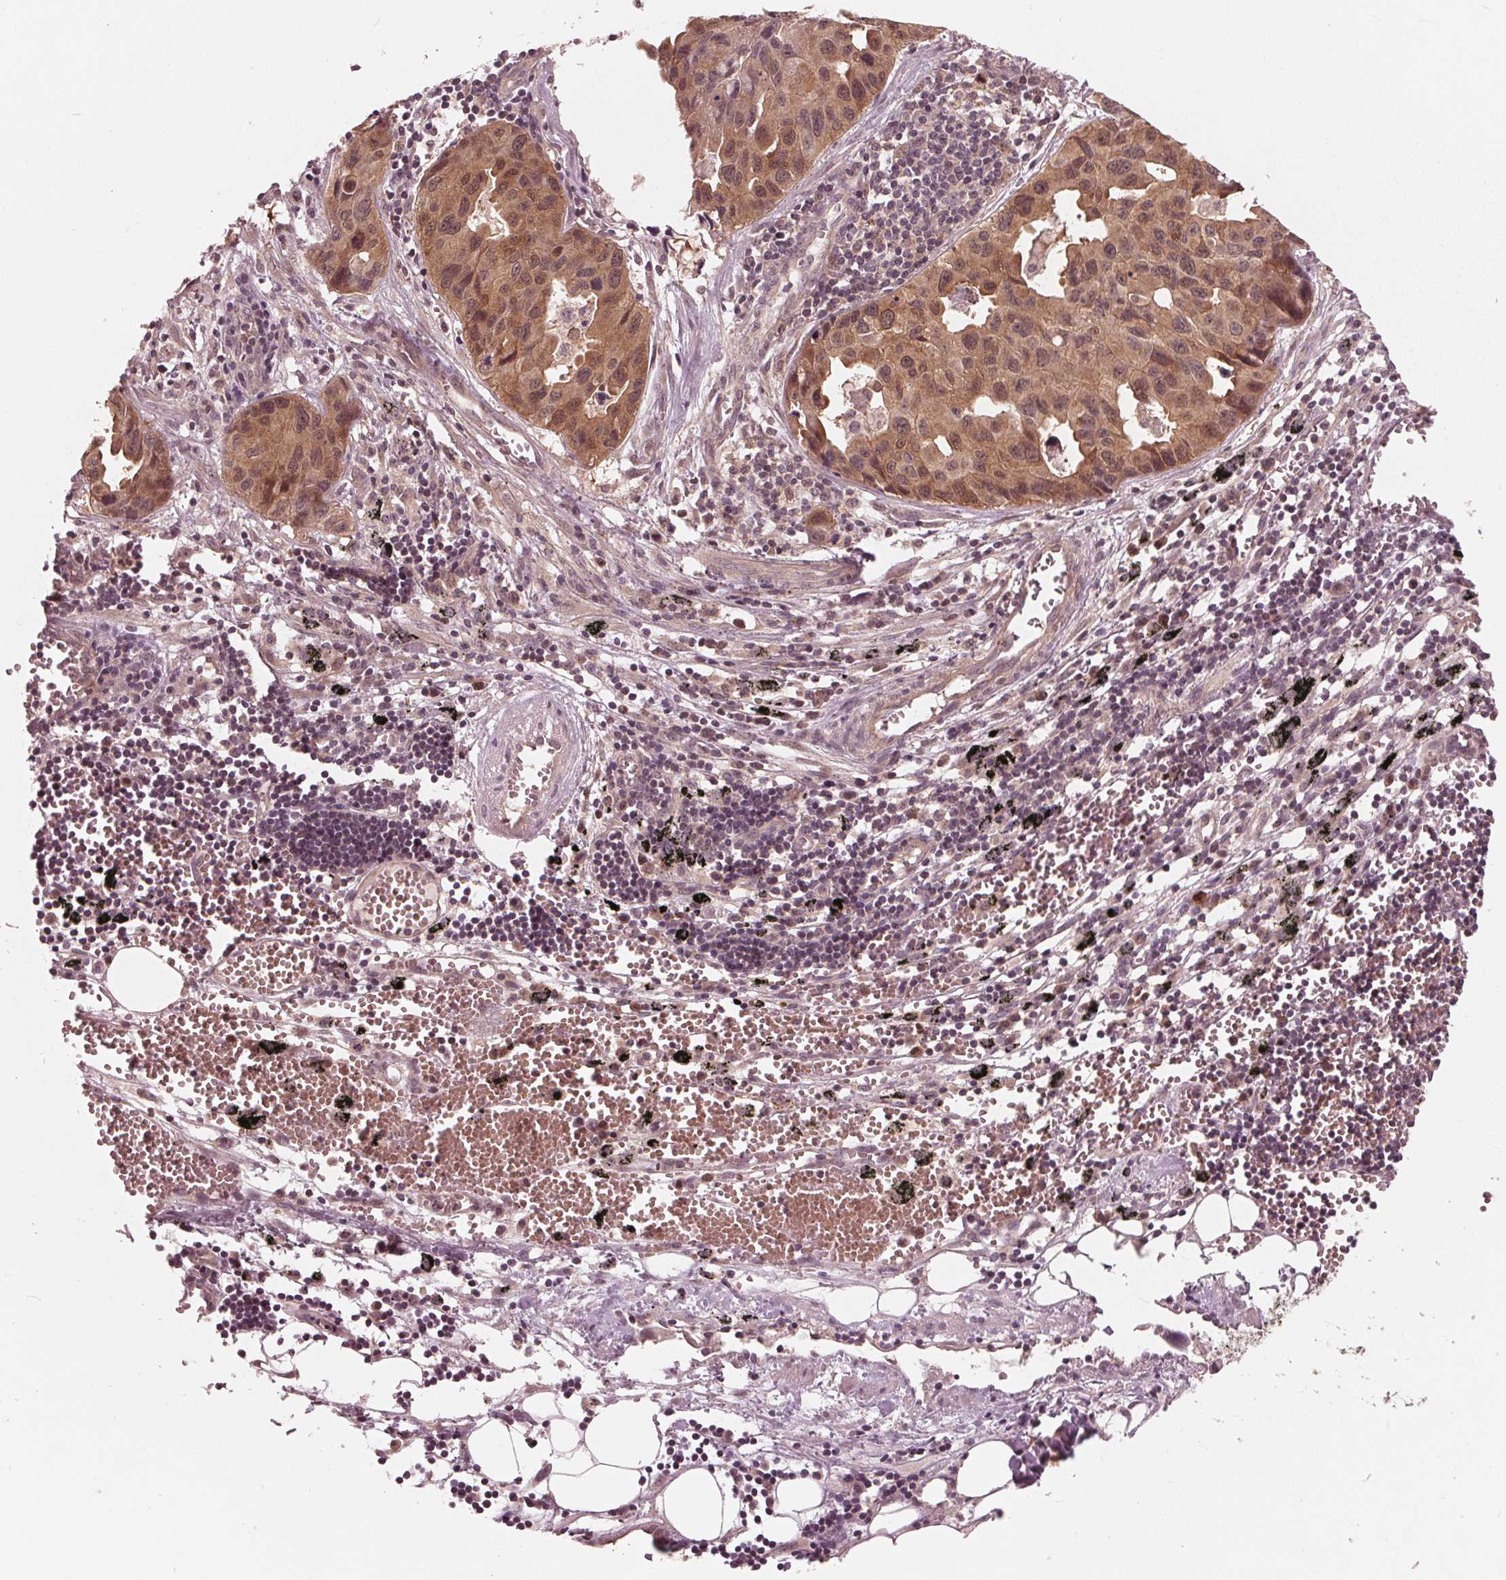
{"staining": {"intensity": "moderate", "quantity": ">75%", "location": "cytoplasmic/membranous"}, "tissue": "lung cancer", "cell_type": "Tumor cells", "image_type": "cancer", "snomed": [{"axis": "morphology", "description": "Adenocarcinoma, NOS"}, {"axis": "topography", "description": "Lymph node"}, {"axis": "topography", "description": "Lung"}], "caption": "There is medium levels of moderate cytoplasmic/membranous positivity in tumor cells of lung cancer (adenocarcinoma), as demonstrated by immunohistochemical staining (brown color).", "gene": "UBALD1", "patient": {"sex": "male", "age": 64}}